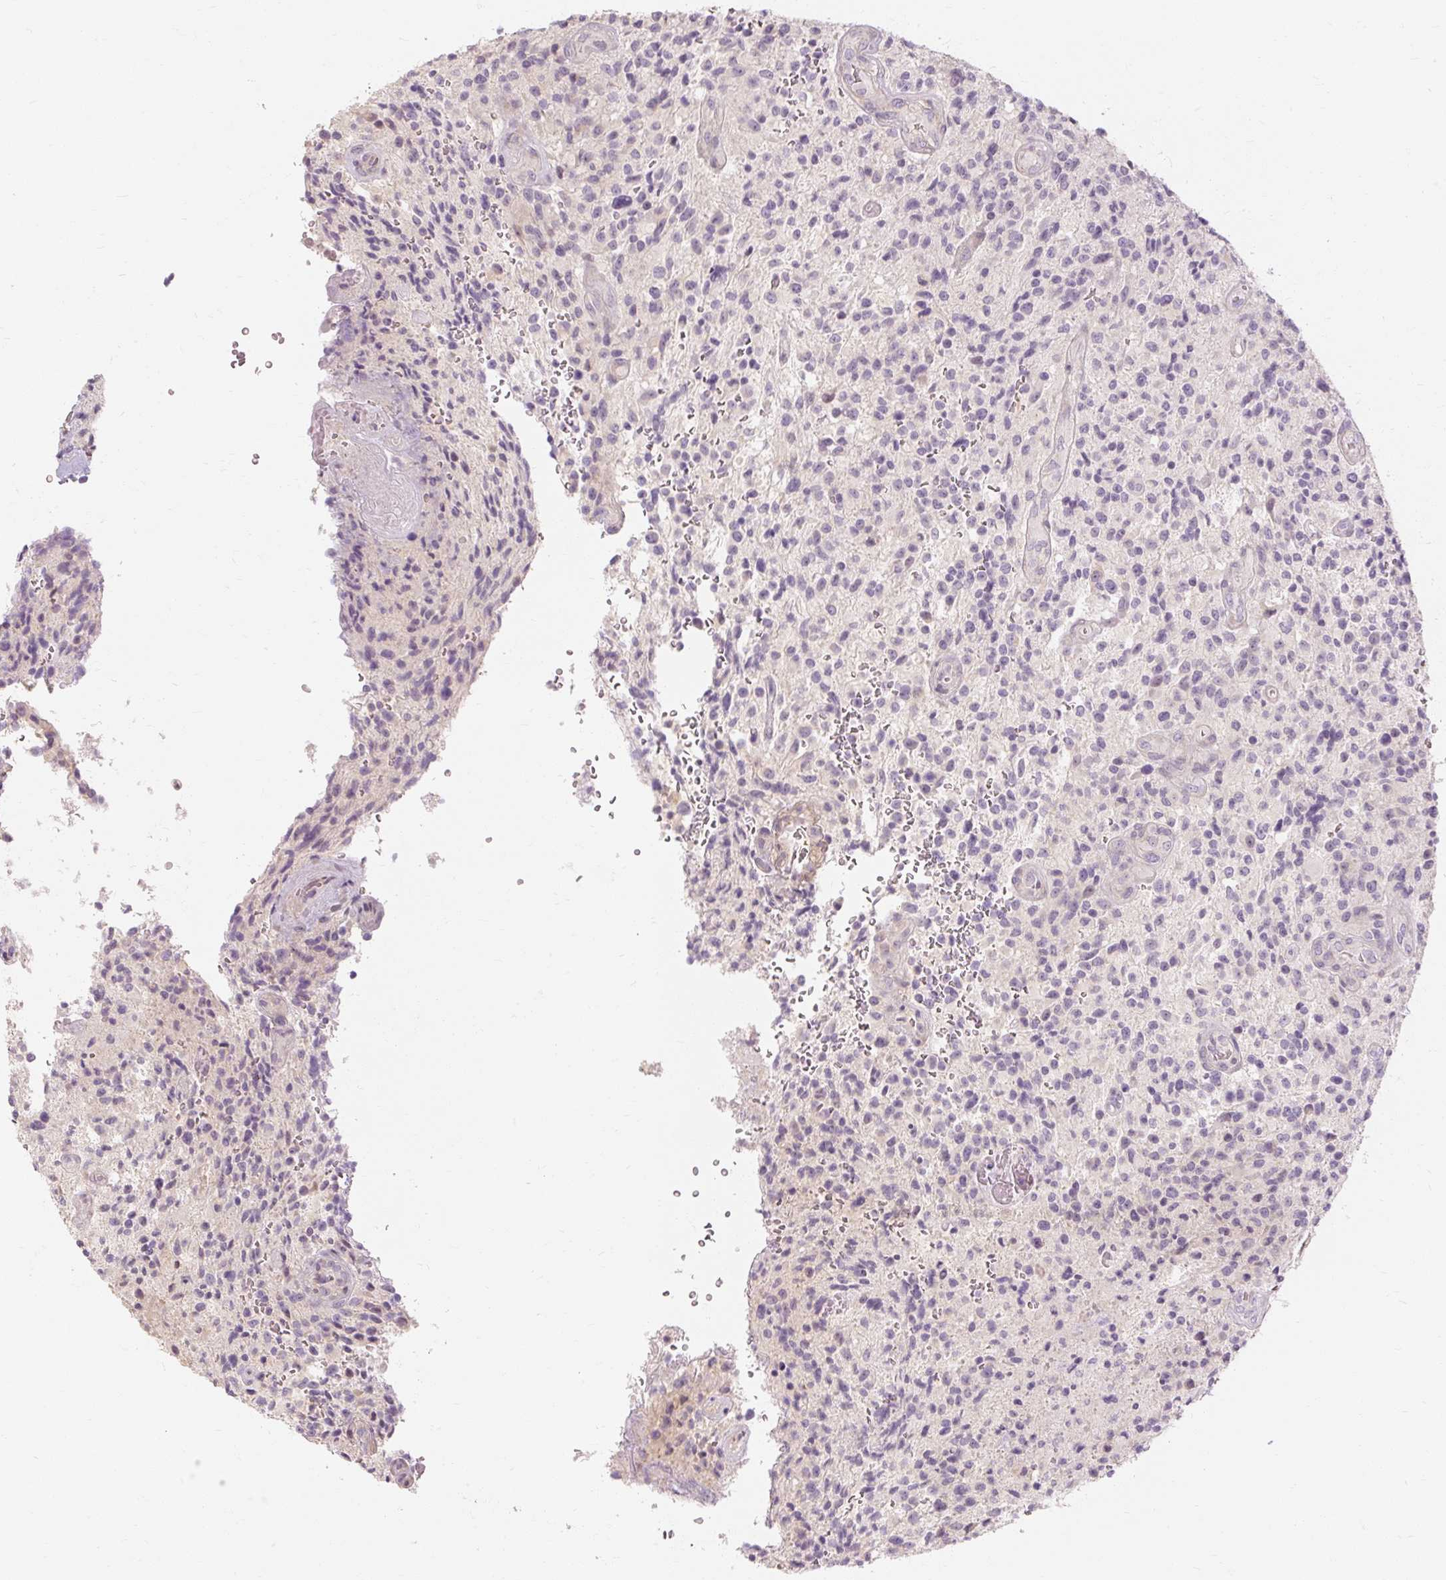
{"staining": {"intensity": "negative", "quantity": "none", "location": "none"}, "tissue": "glioma", "cell_type": "Tumor cells", "image_type": "cancer", "snomed": [{"axis": "morphology", "description": "Normal tissue, NOS"}, {"axis": "morphology", "description": "Glioma, malignant, High grade"}, {"axis": "topography", "description": "Cerebral cortex"}], "caption": "Immunohistochemical staining of human glioma exhibits no significant positivity in tumor cells. (DAB (3,3'-diaminobenzidine) immunohistochemistry visualized using brightfield microscopy, high magnification).", "gene": "CAPN3", "patient": {"sex": "male", "age": 56}}